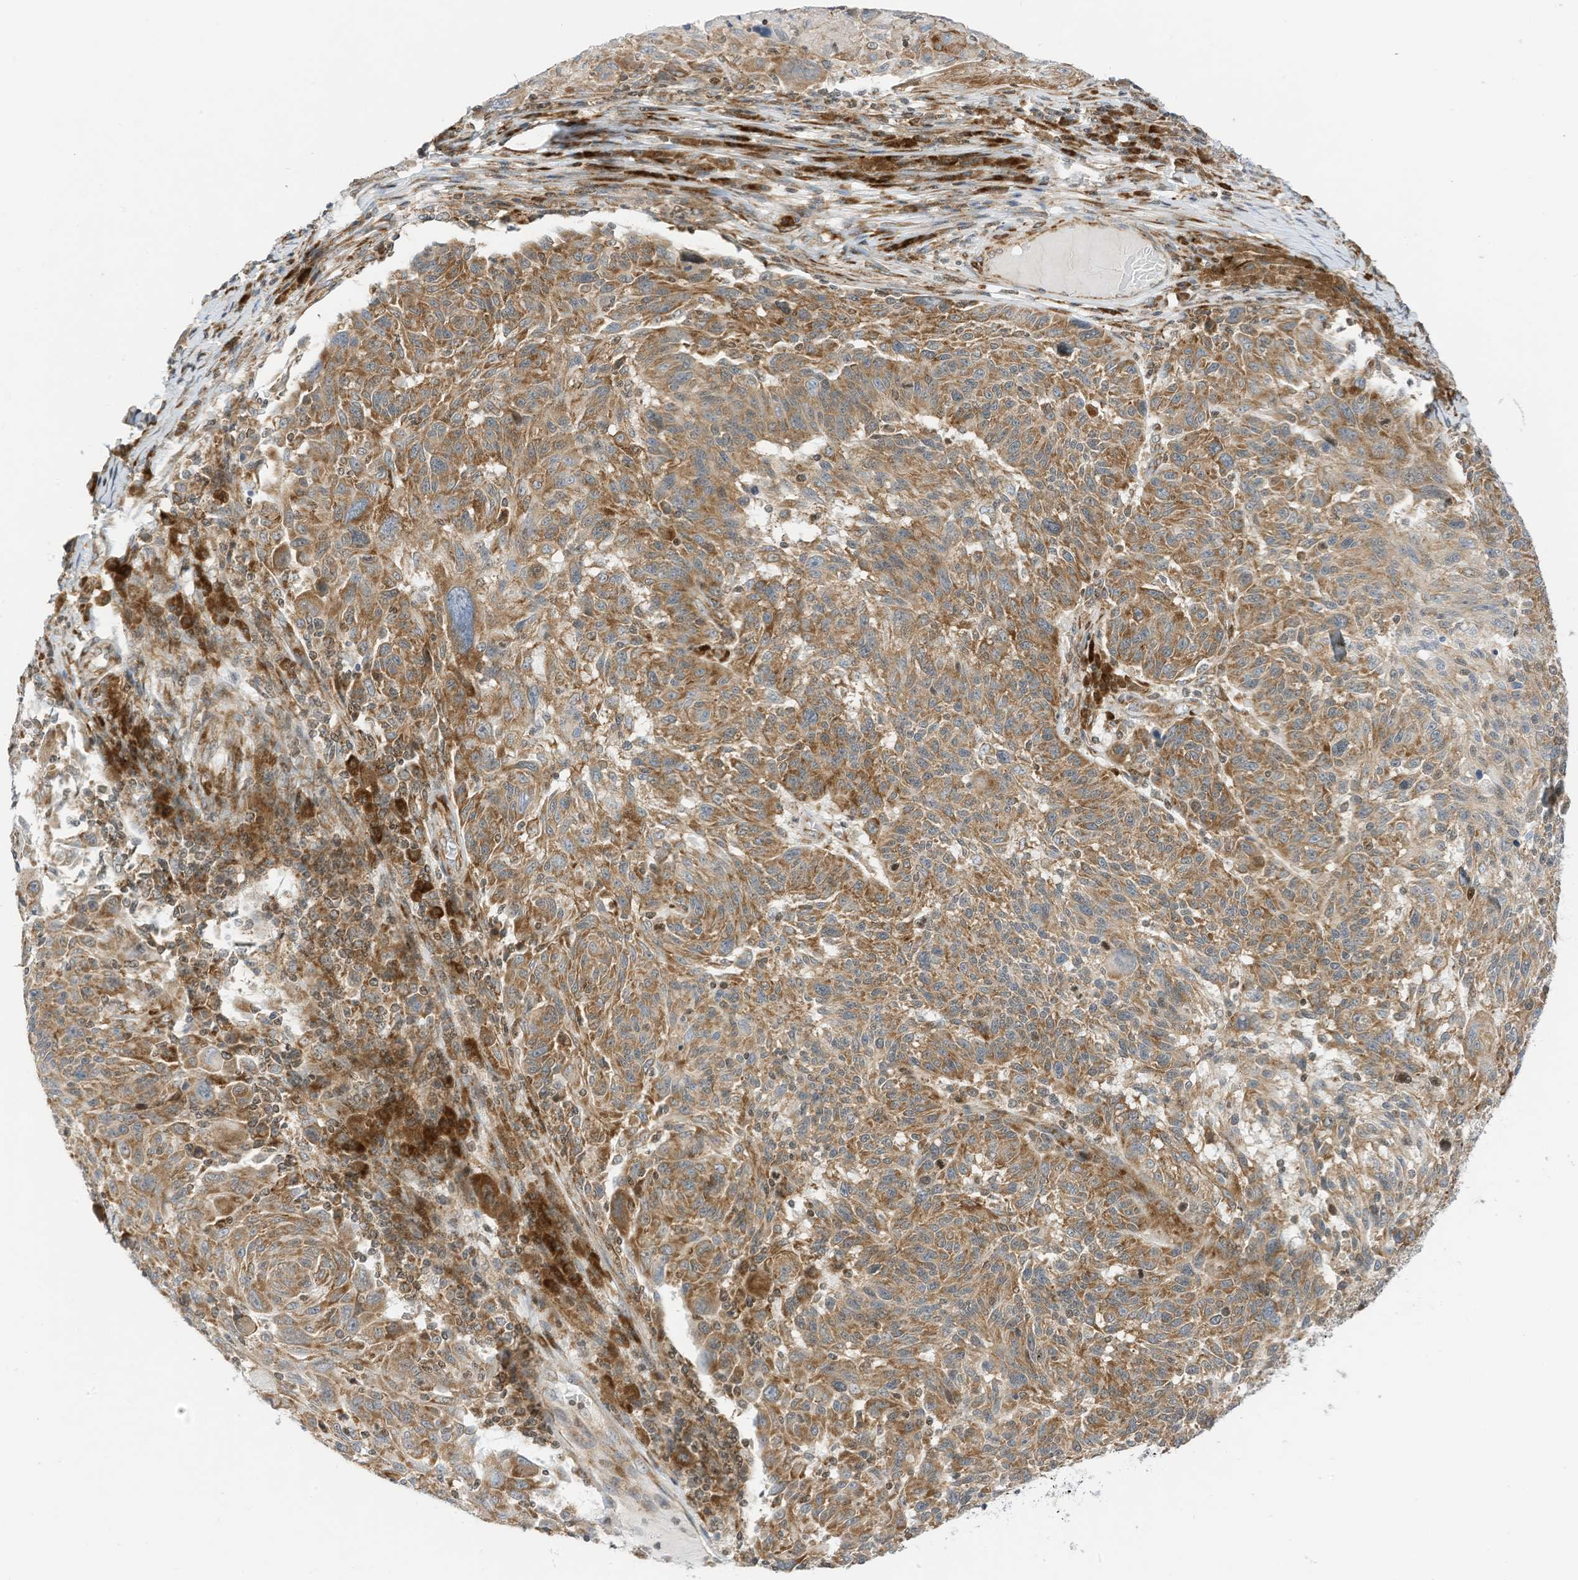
{"staining": {"intensity": "moderate", "quantity": ">75%", "location": "cytoplasmic/membranous"}, "tissue": "melanoma", "cell_type": "Tumor cells", "image_type": "cancer", "snomed": [{"axis": "morphology", "description": "Malignant melanoma, NOS"}, {"axis": "topography", "description": "Skin"}], "caption": "Immunohistochemistry micrograph of neoplastic tissue: malignant melanoma stained using IHC exhibits medium levels of moderate protein expression localized specifically in the cytoplasmic/membranous of tumor cells, appearing as a cytoplasmic/membranous brown color.", "gene": "EDF1", "patient": {"sex": "male", "age": 53}}